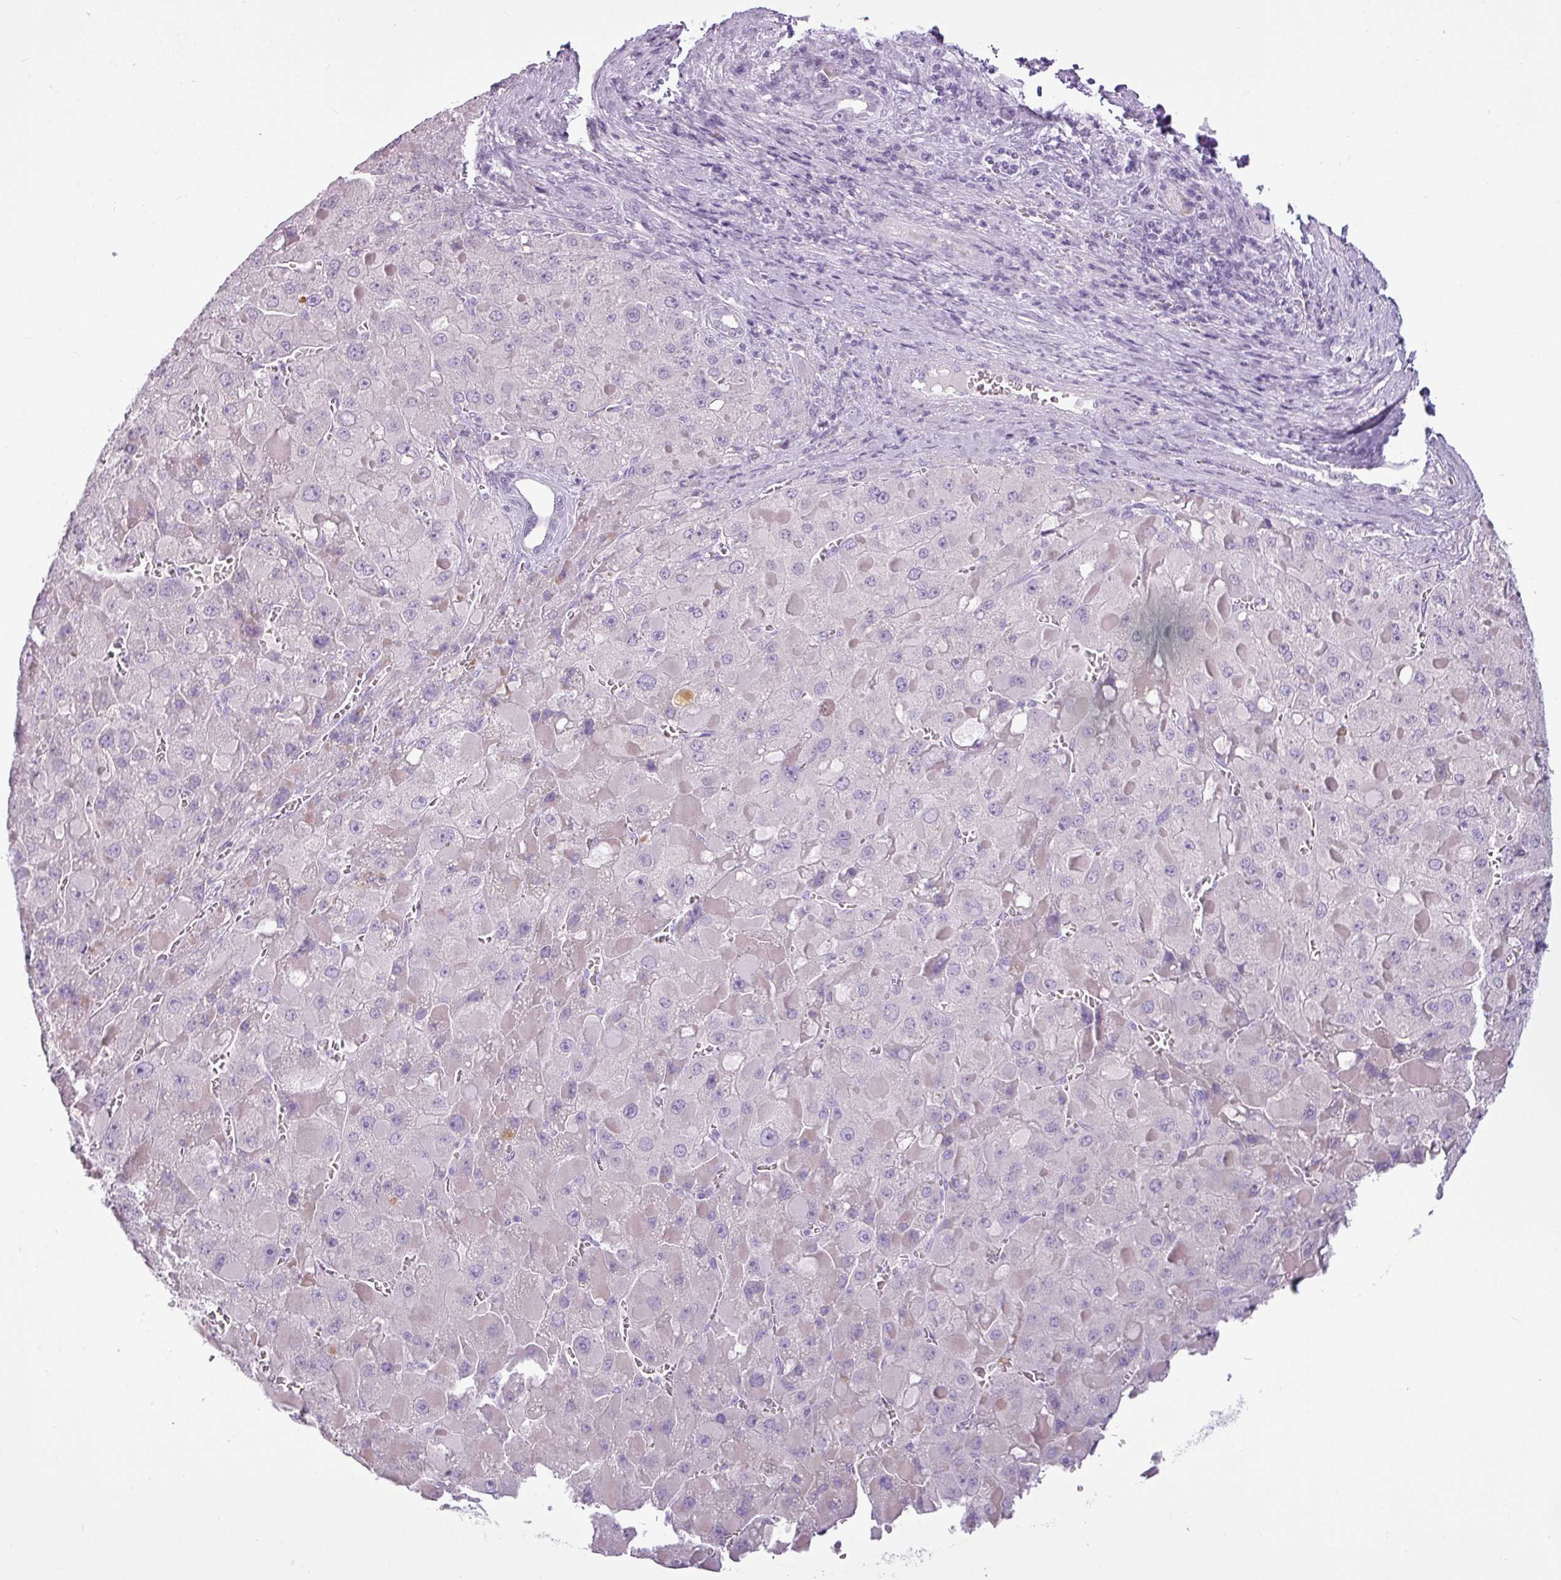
{"staining": {"intensity": "negative", "quantity": "none", "location": "none"}, "tissue": "liver cancer", "cell_type": "Tumor cells", "image_type": "cancer", "snomed": [{"axis": "morphology", "description": "Carcinoma, Hepatocellular, NOS"}, {"axis": "topography", "description": "Liver"}], "caption": "A high-resolution photomicrograph shows immunohistochemistry staining of liver cancer (hepatocellular carcinoma), which reveals no significant positivity in tumor cells.", "gene": "CDH16", "patient": {"sex": "female", "age": 73}}